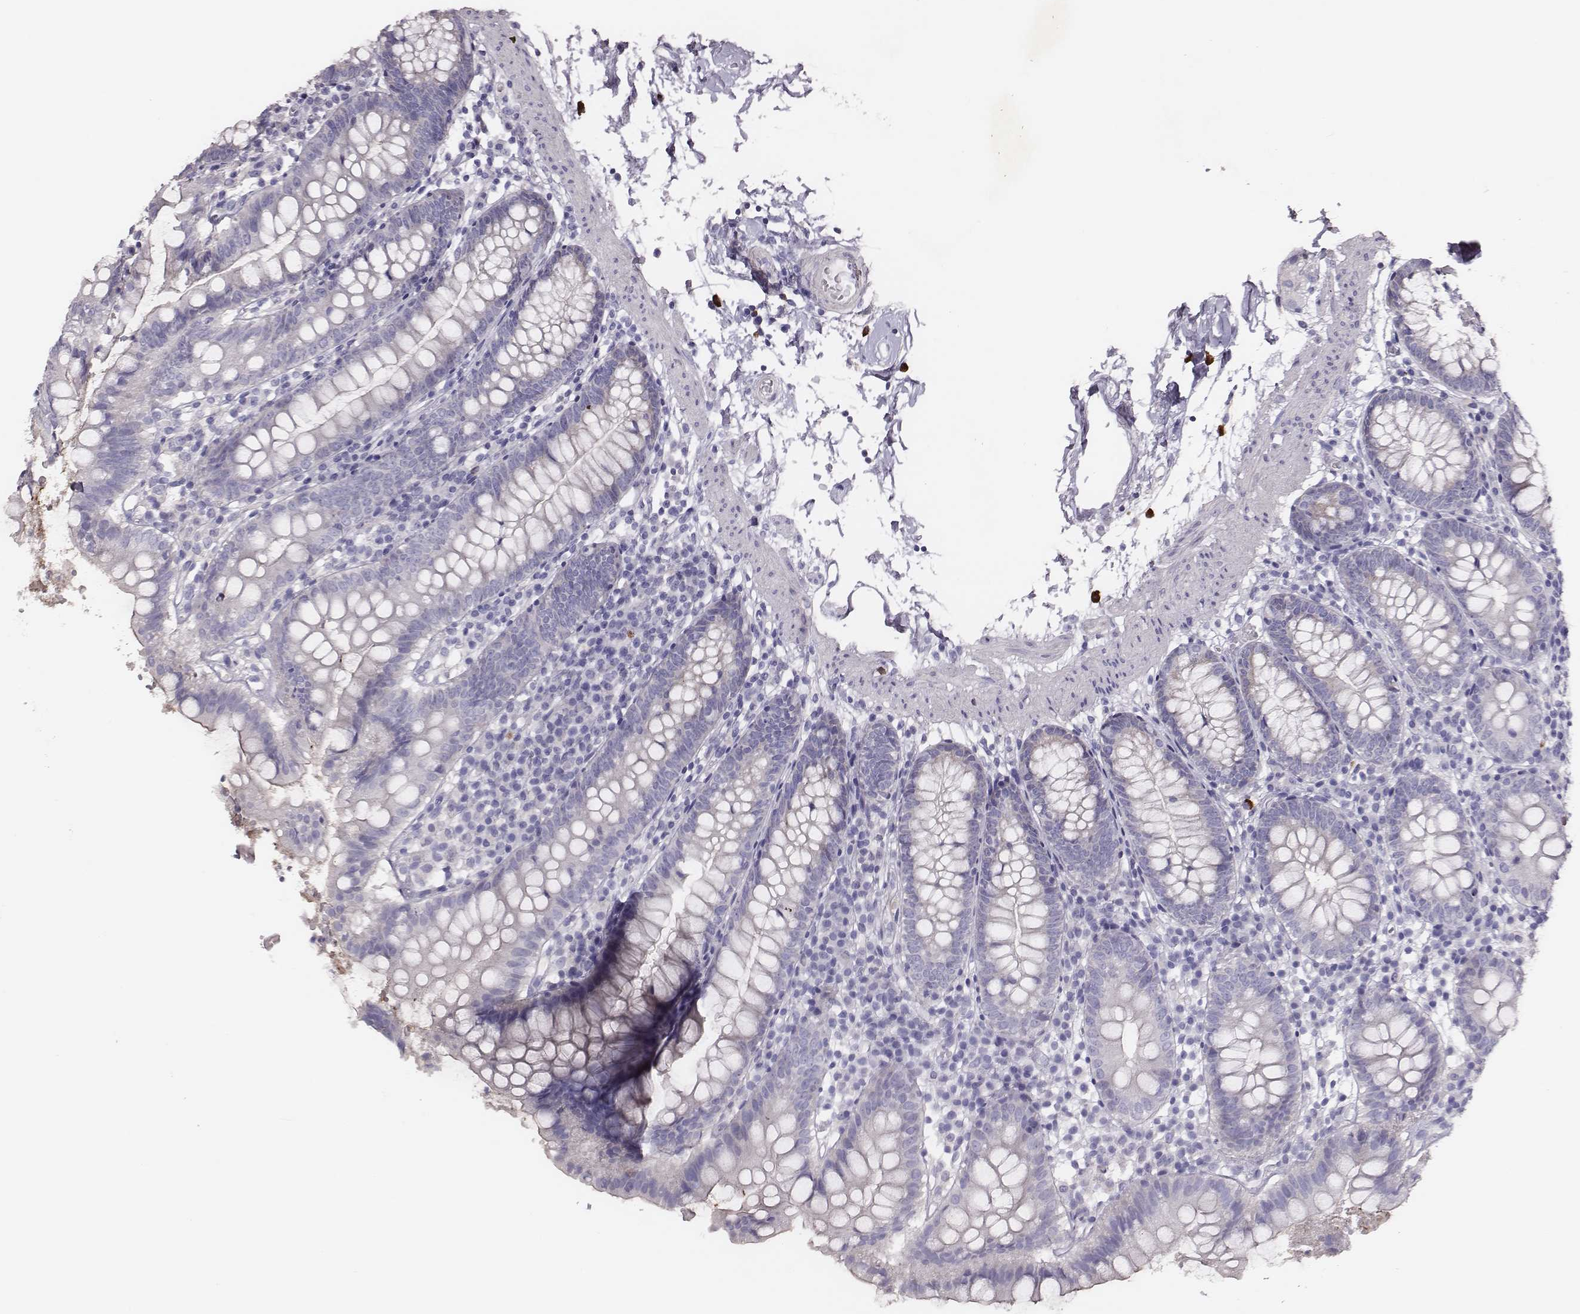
{"staining": {"intensity": "weak", "quantity": "<25%", "location": "cytoplasmic/membranous"}, "tissue": "small intestine", "cell_type": "Glandular cells", "image_type": "normal", "snomed": [{"axis": "morphology", "description": "Normal tissue, NOS"}, {"axis": "topography", "description": "Small intestine"}], "caption": "Immunohistochemical staining of benign small intestine exhibits no significant expression in glandular cells.", "gene": "P2RY10", "patient": {"sex": "female", "age": 90}}